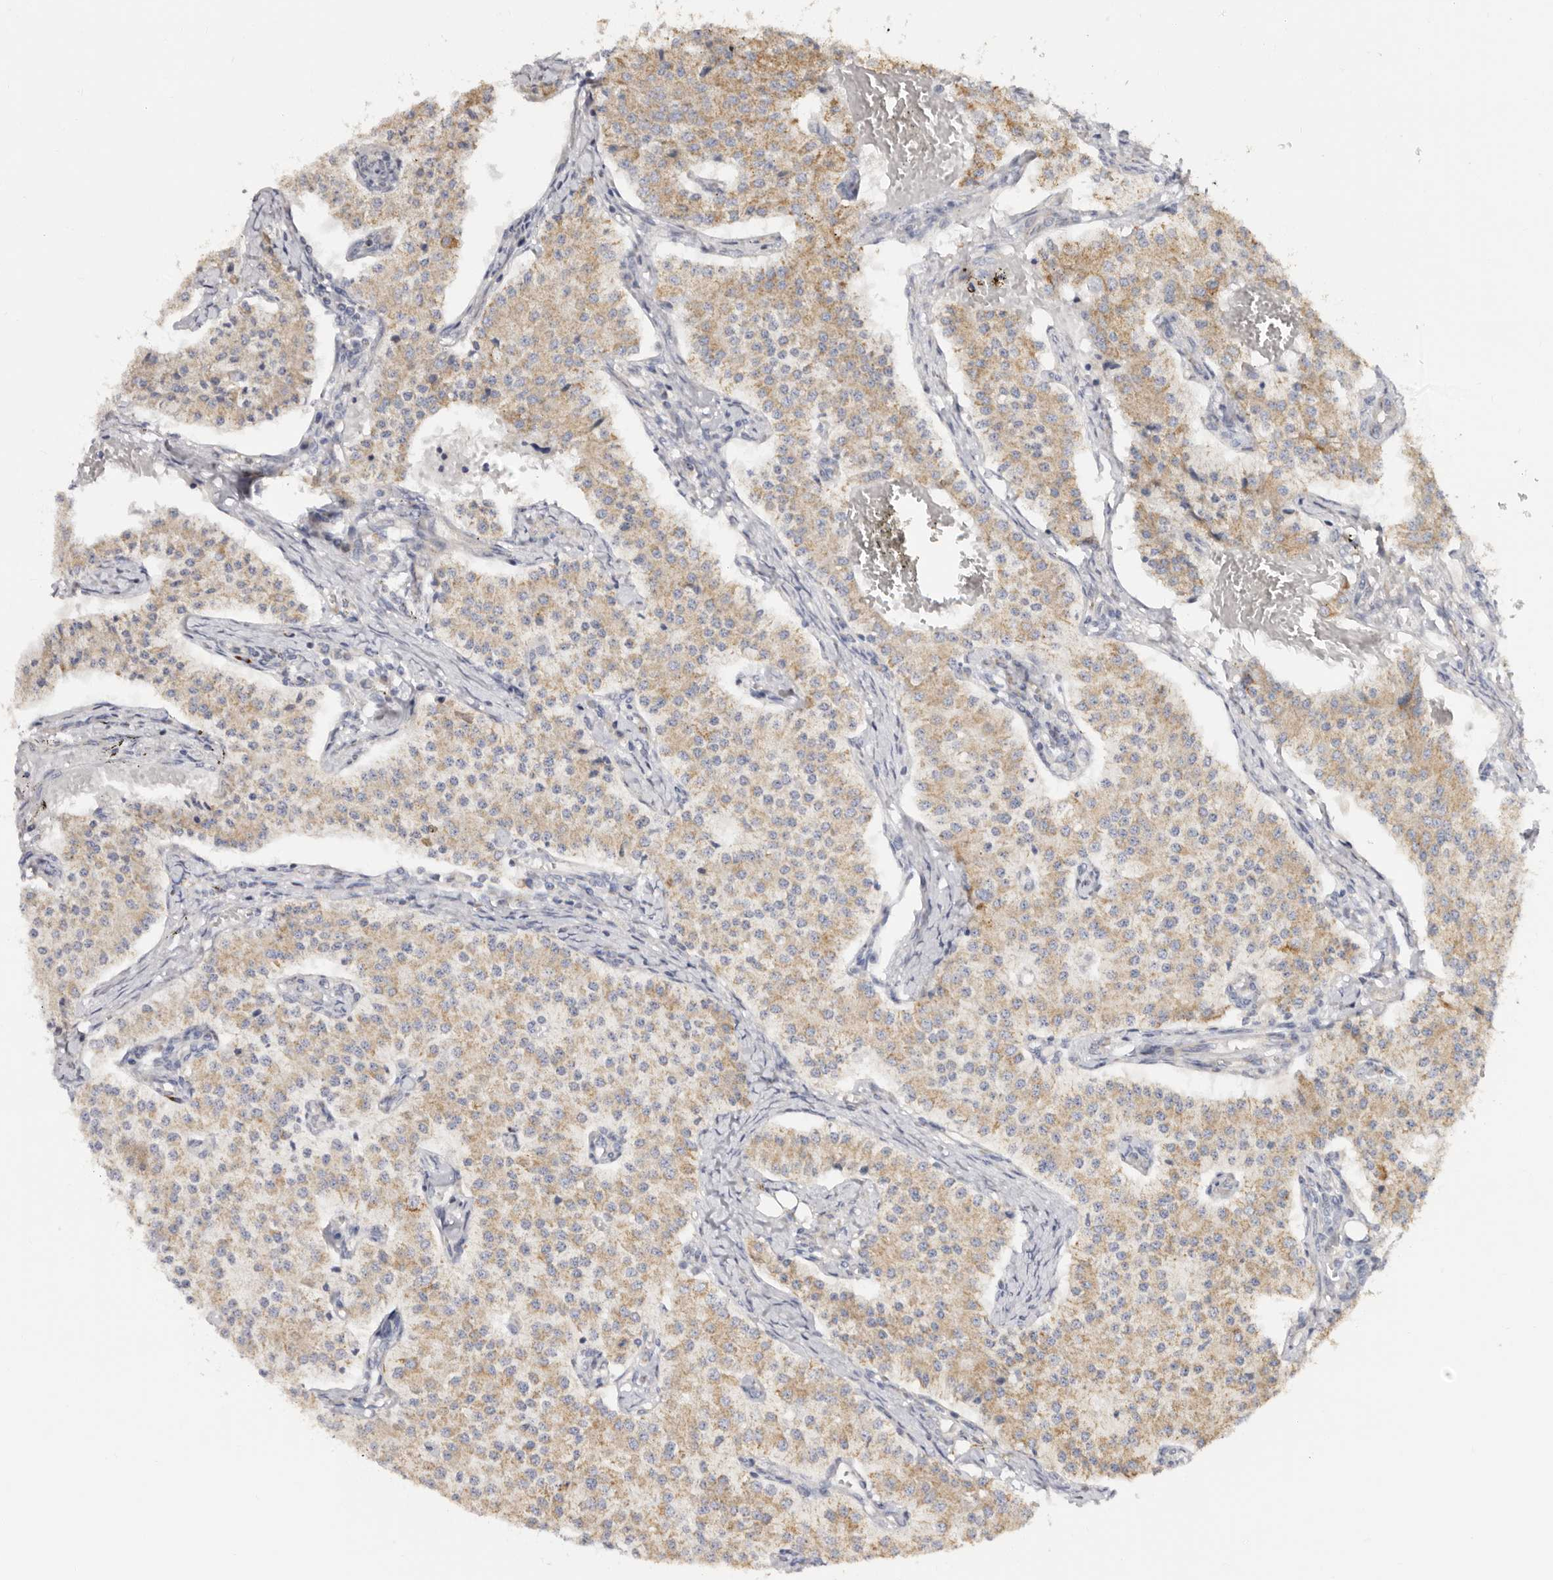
{"staining": {"intensity": "weak", "quantity": ">75%", "location": "cytoplasmic/membranous"}, "tissue": "carcinoid", "cell_type": "Tumor cells", "image_type": "cancer", "snomed": [{"axis": "morphology", "description": "Carcinoid, malignant, NOS"}, {"axis": "topography", "description": "Colon"}], "caption": "Protein positivity by IHC shows weak cytoplasmic/membranous positivity in about >75% of tumor cells in carcinoid.", "gene": "BAIAP2L1", "patient": {"sex": "female", "age": 52}}